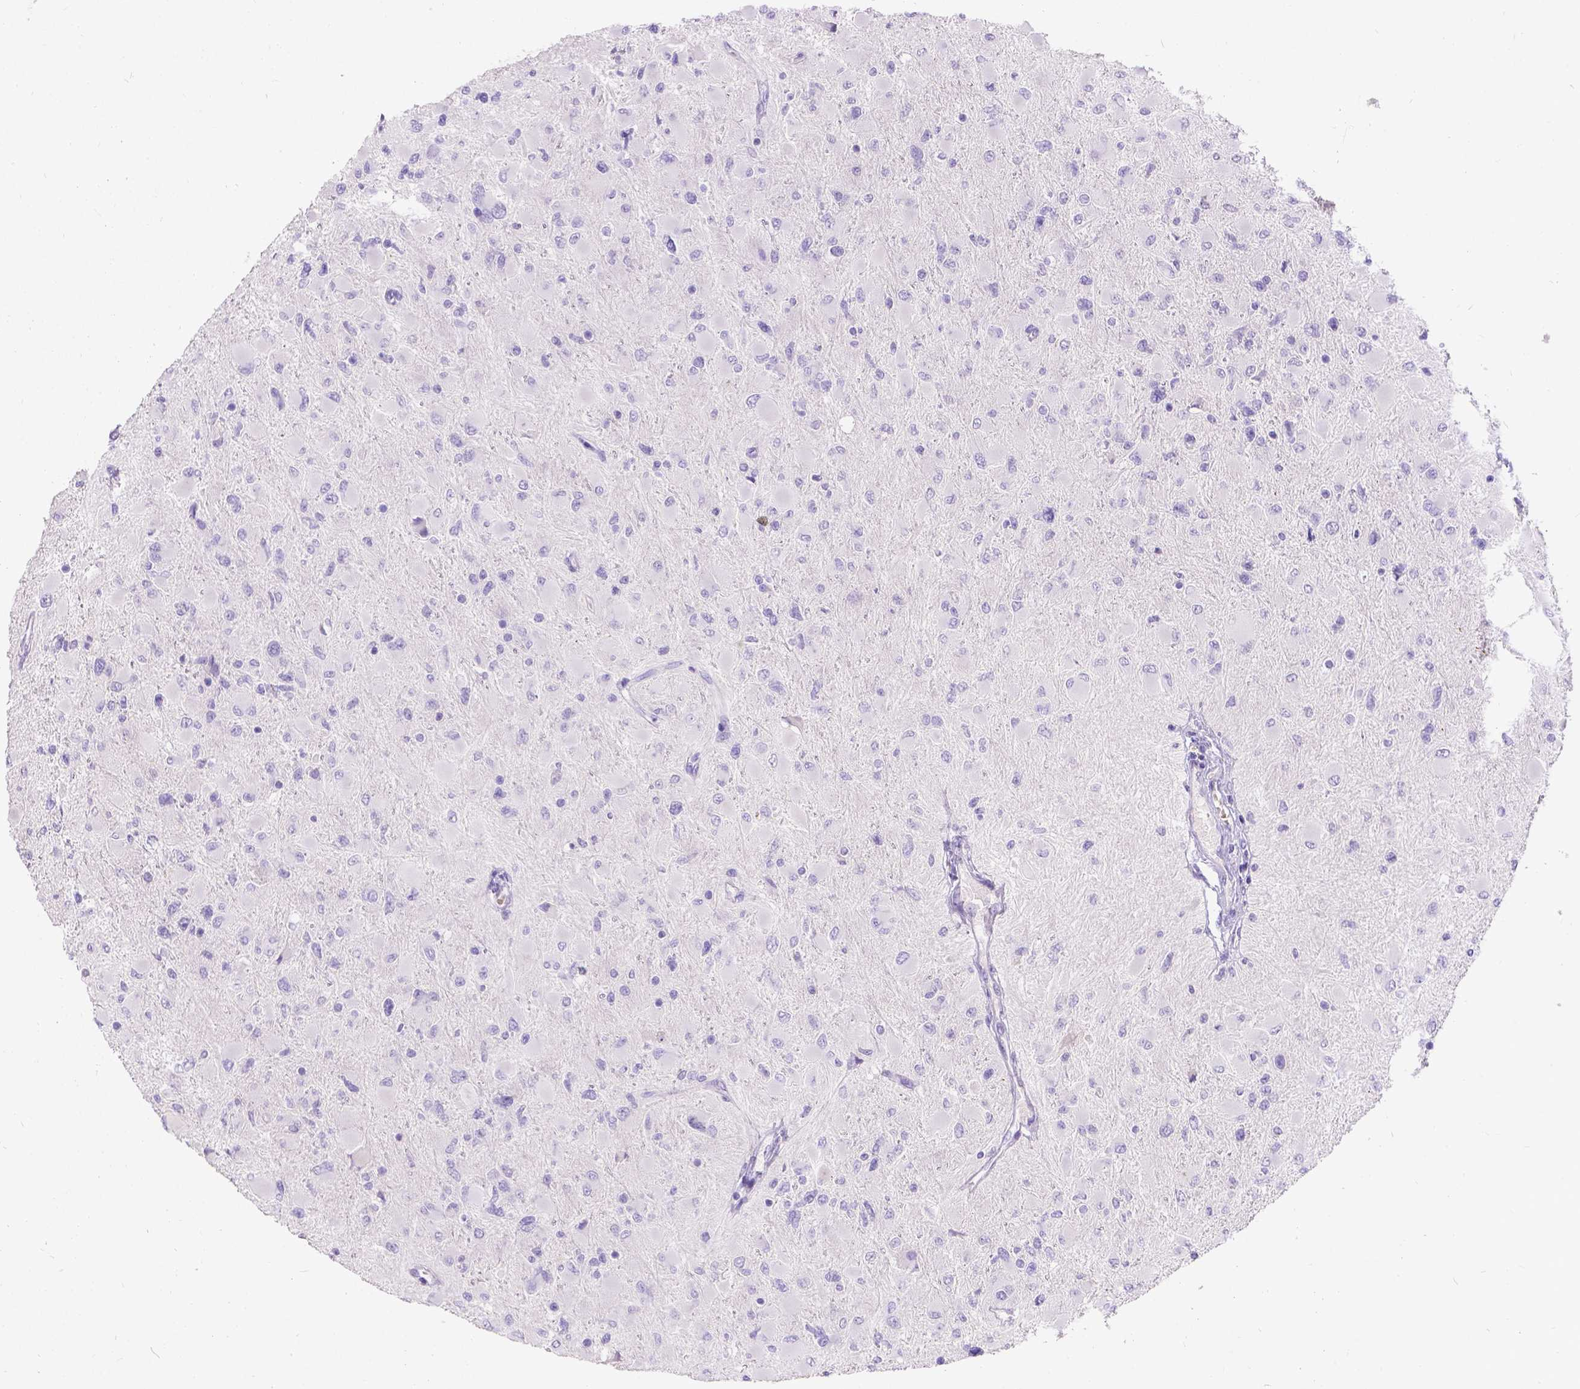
{"staining": {"intensity": "negative", "quantity": "none", "location": "none"}, "tissue": "glioma", "cell_type": "Tumor cells", "image_type": "cancer", "snomed": [{"axis": "morphology", "description": "Glioma, malignant, High grade"}, {"axis": "topography", "description": "Cerebral cortex"}], "caption": "A high-resolution photomicrograph shows immunohistochemistry staining of malignant glioma (high-grade), which reveals no significant staining in tumor cells.", "gene": "GNRHR", "patient": {"sex": "female", "age": 36}}